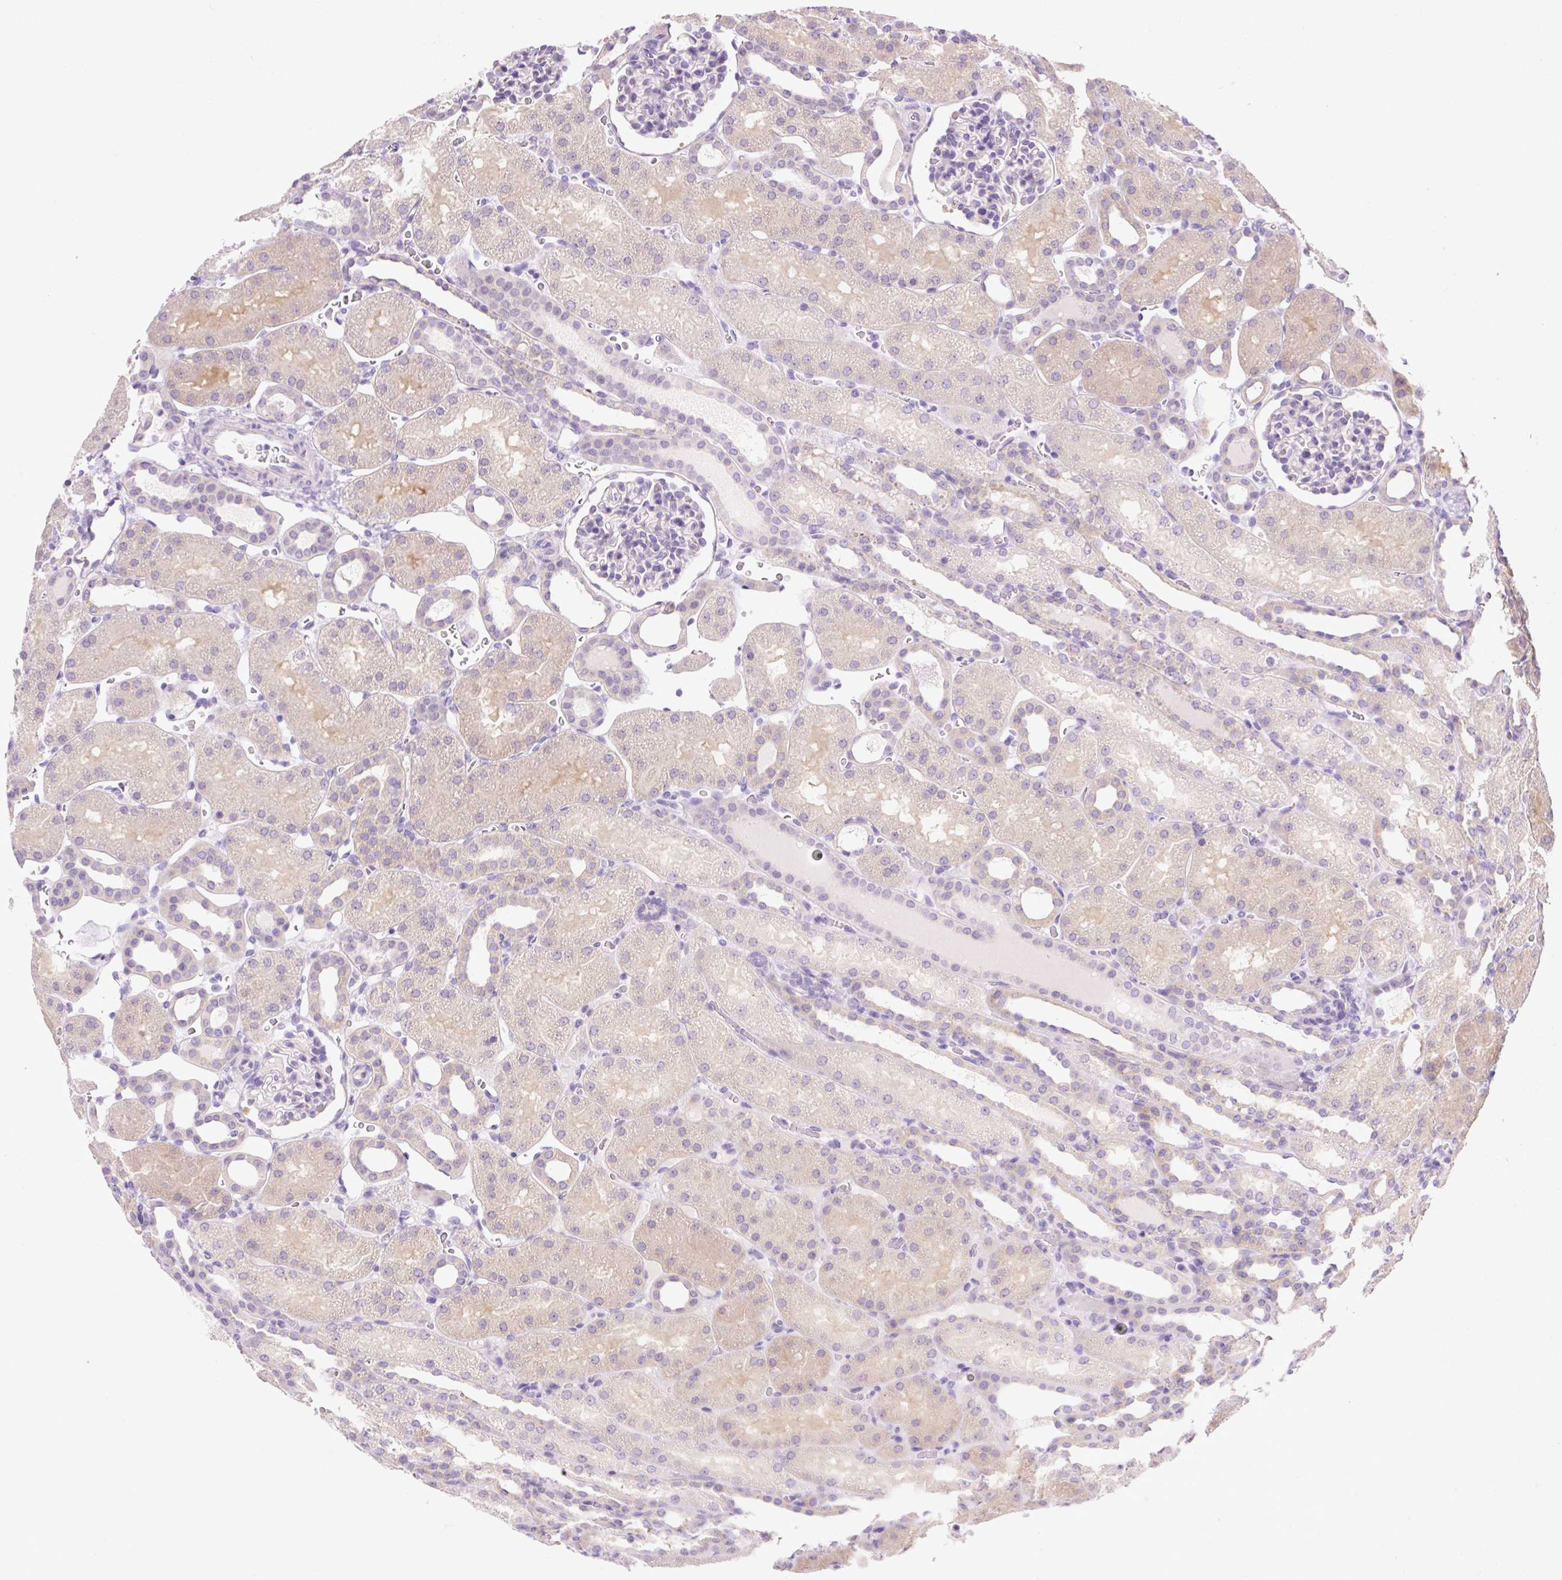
{"staining": {"intensity": "negative", "quantity": "none", "location": "none"}, "tissue": "kidney", "cell_type": "Cells in glomeruli", "image_type": "normal", "snomed": [{"axis": "morphology", "description": "Normal tissue, NOS"}, {"axis": "topography", "description": "Kidney"}], "caption": "This is an immunohistochemistry (IHC) photomicrograph of normal human kidney. There is no staining in cells in glomeruli.", "gene": "CELF6", "patient": {"sex": "male", "age": 2}}